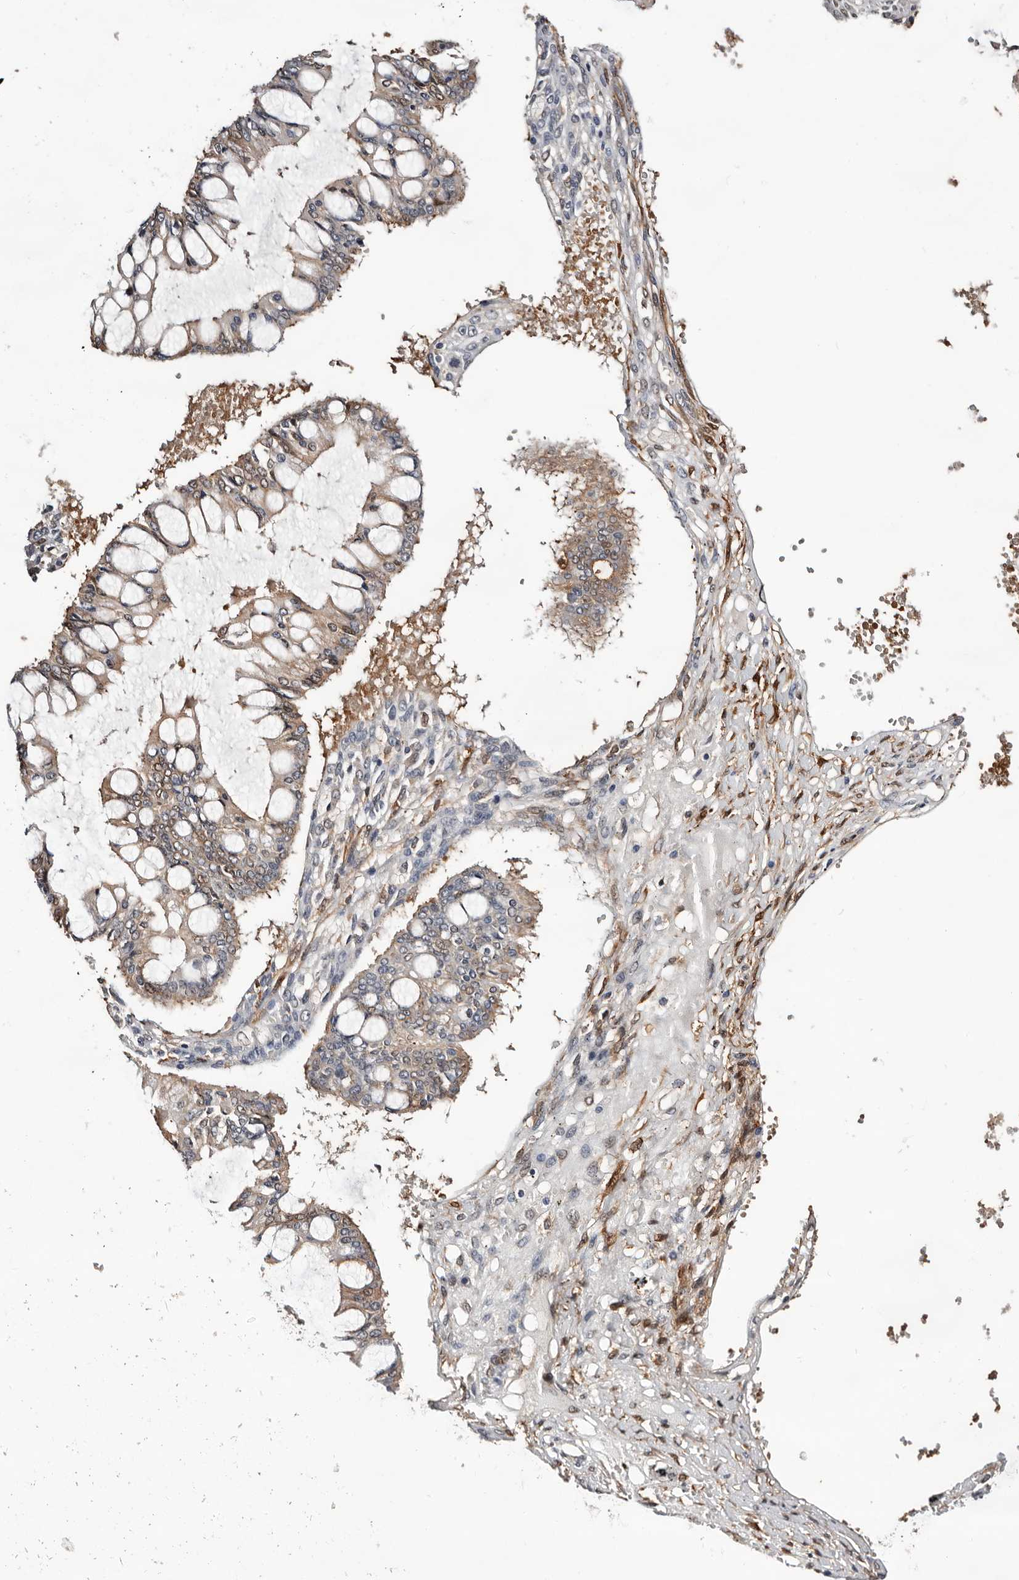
{"staining": {"intensity": "weak", "quantity": "25%-75%", "location": "cytoplasmic/membranous,nuclear"}, "tissue": "ovarian cancer", "cell_type": "Tumor cells", "image_type": "cancer", "snomed": [{"axis": "morphology", "description": "Cystadenocarcinoma, mucinous, NOS"}, {"axis": "topography", "description": "Ovary"}], "caption": "DAB immunohistochemical staining of human ovarian cancer exhibits weak cytoplasmic/membranous and nuclear protein expression in about 25%-75% of tumor cells. (IHC, brightfield microscopy, high magnification).", "gene": "TP53I3", "patient": {"sex": "female", "age": 73}}